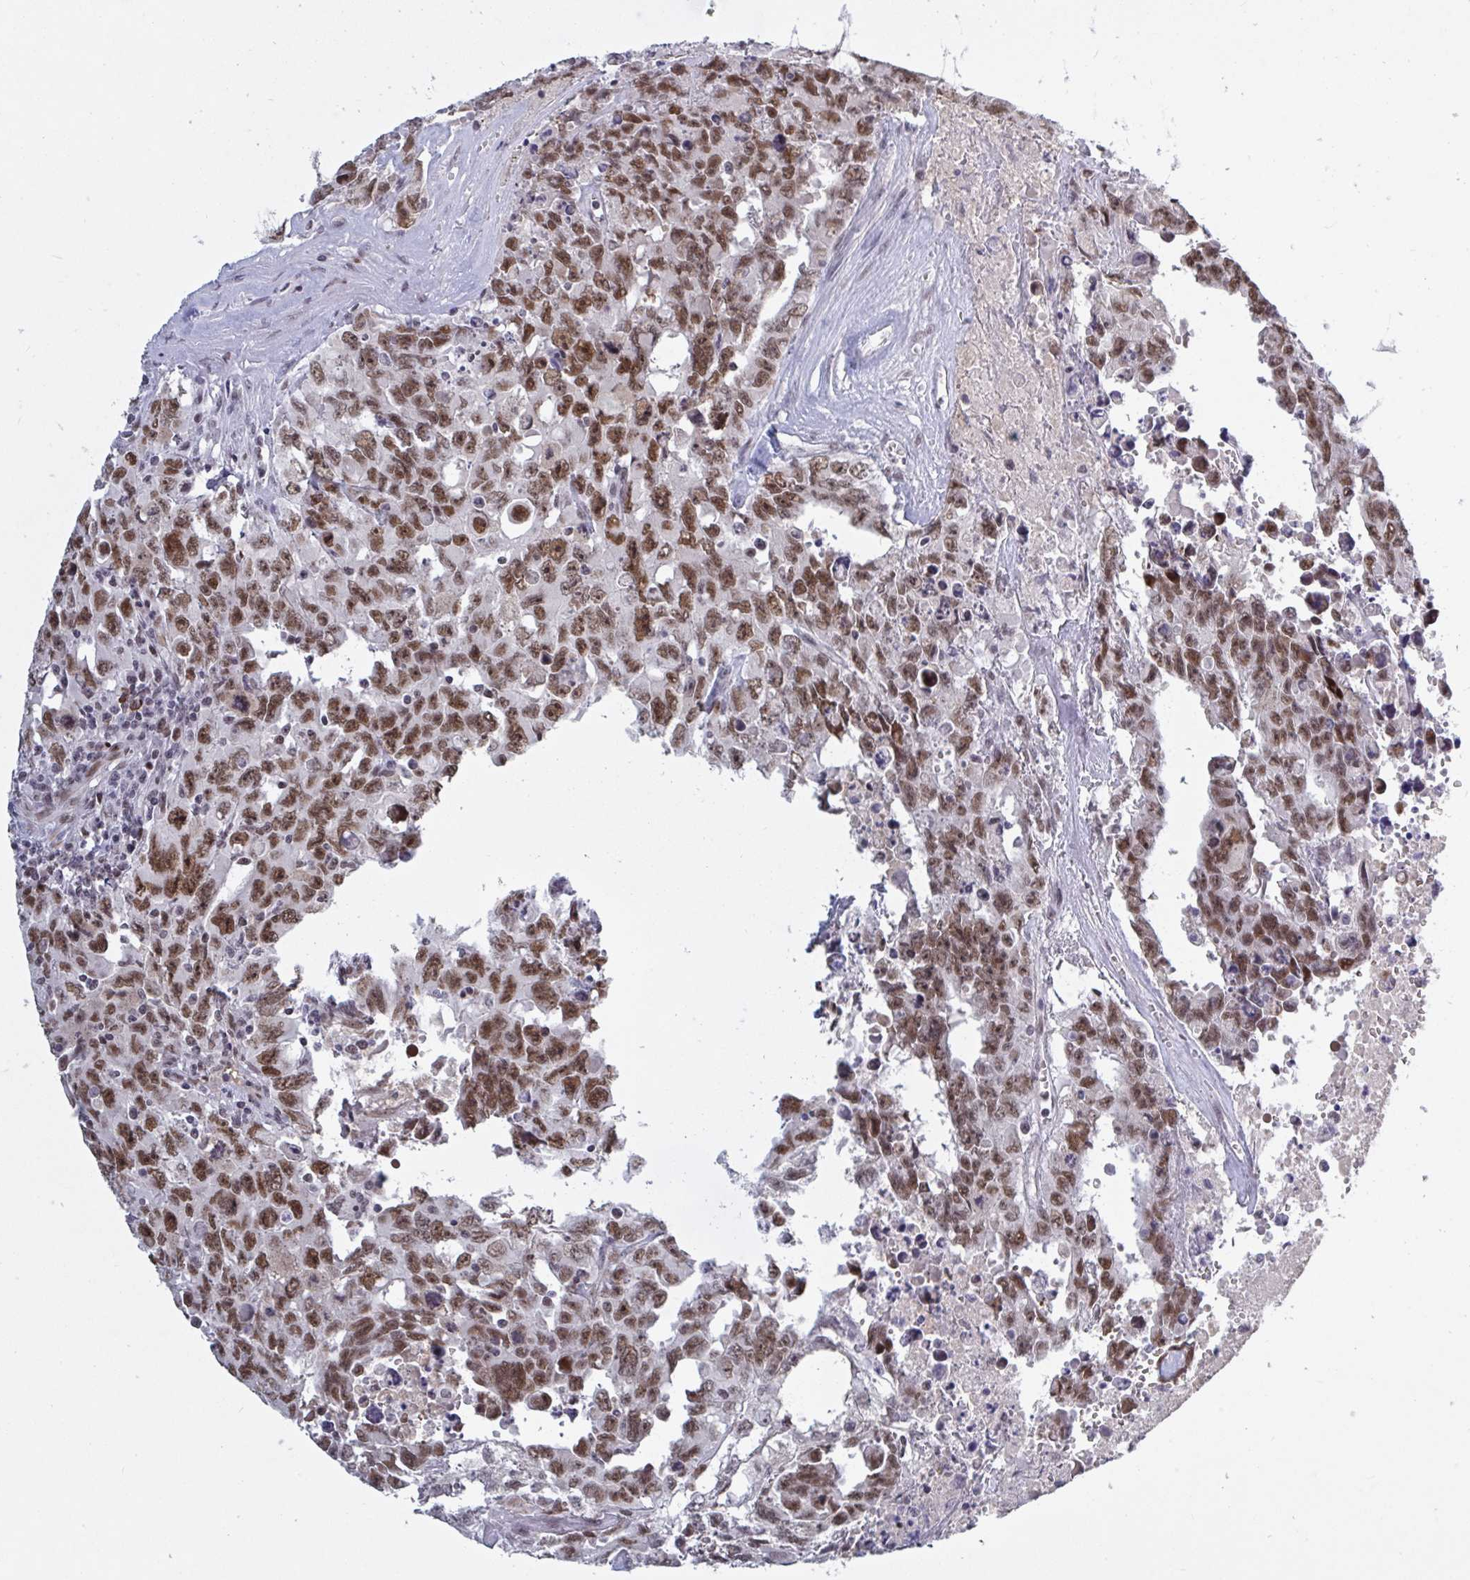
{"staining": {"intensity": "moderate", "quantity": ">75%", "location": "nuclear"}, "tissue": "testis cancer", "cell_type": "Tumor cells", "image_type": "cancer", "snomed": [{"axis": "morphology", "description": "Carcinoma, Embryonal, NOS"}, {"axis": "topography", "description": "Testis"}], "caption": "Immunohistochemical staining of human embryonal carcinoma (testis) shows moderate nuclear protein staining in approximately >75% of tumor cells. (DAB IHC with brightfield microscopy, high magnification).", "gene": "BCL7B", "patient": {"sex": "male", "age": 24}}